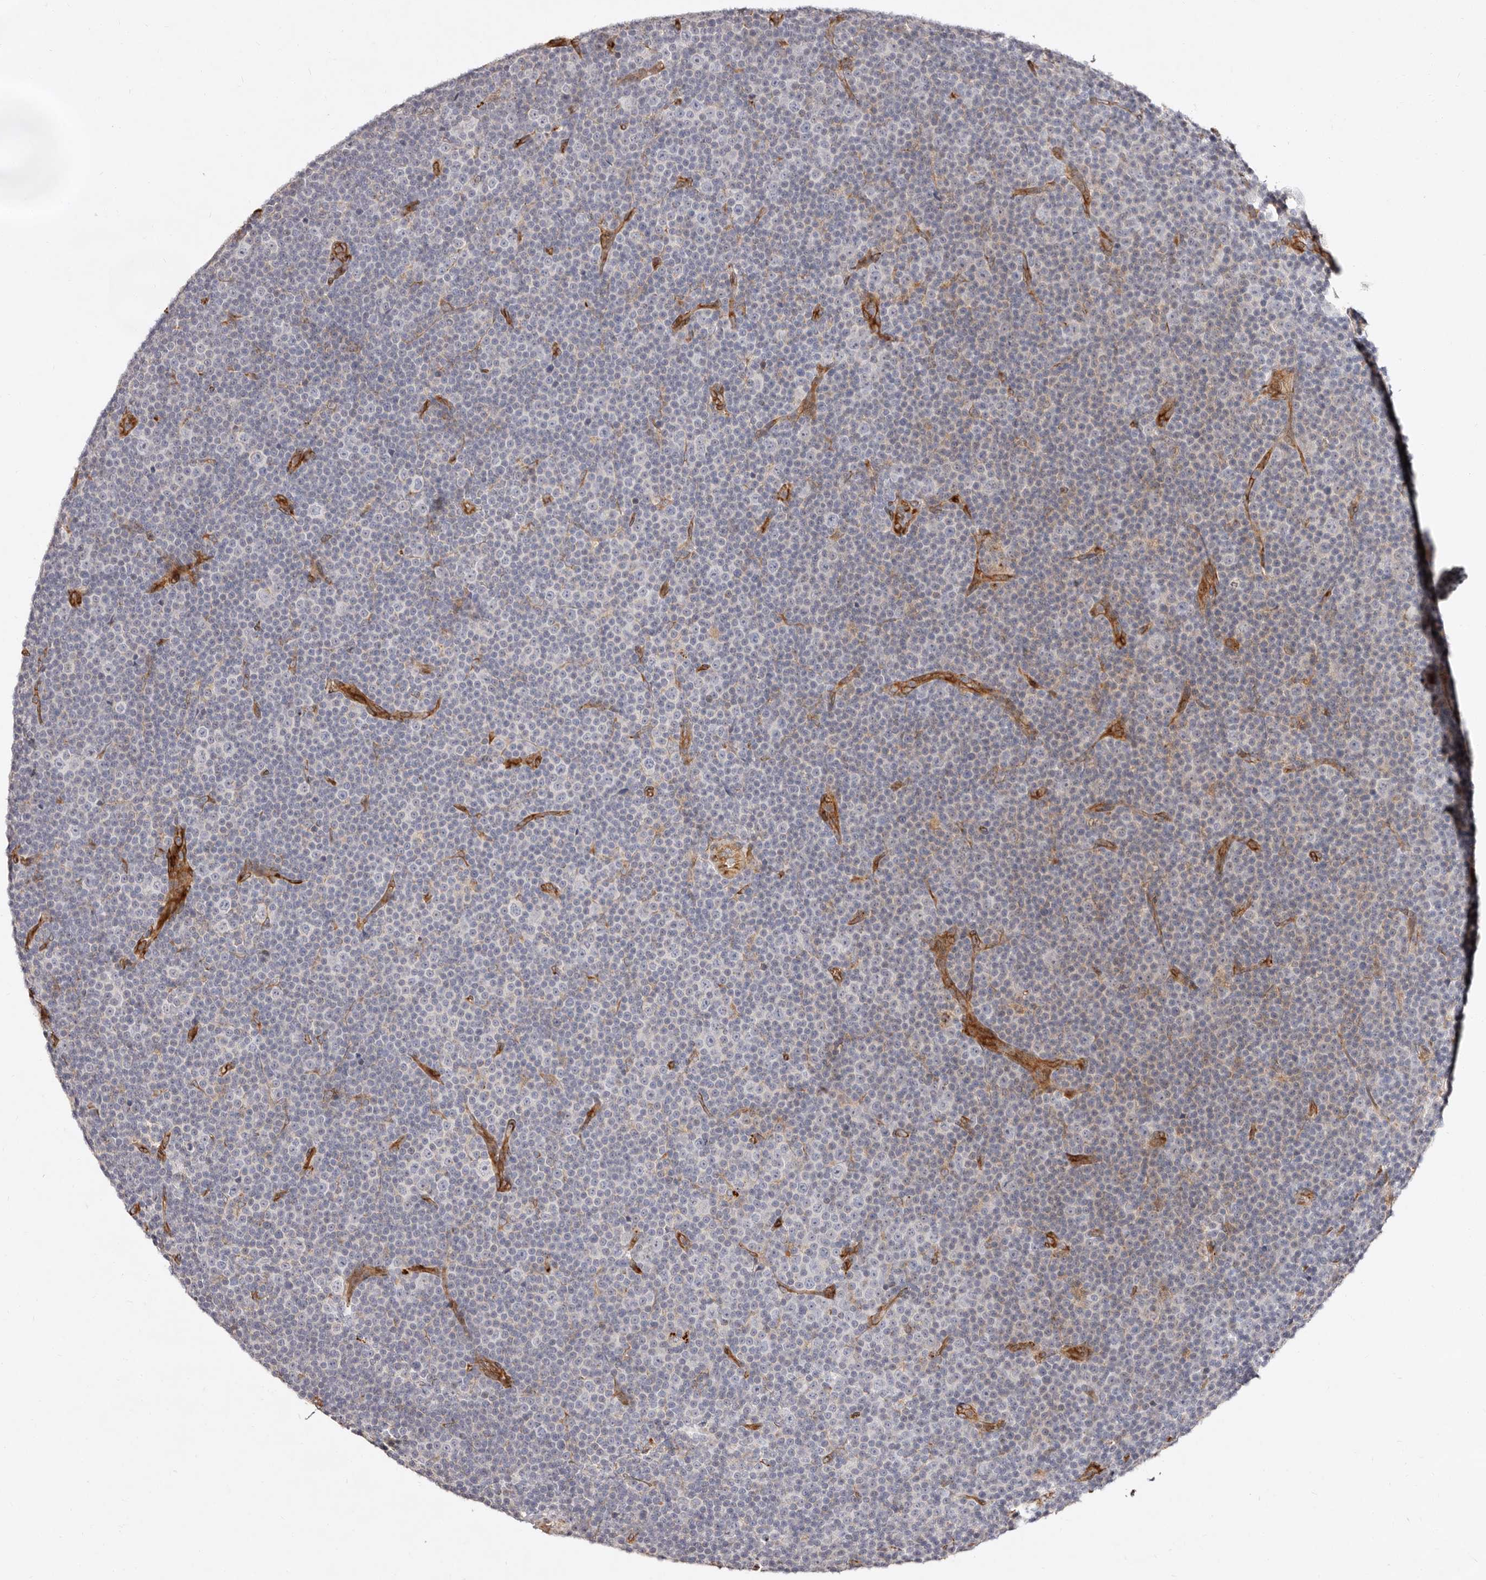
{"staining": {"intensity": "negative", "quantity": "none", "location": "none"}, "tissue": "lymphoma", "cell_type": "Tumor cells", "image_type": "cancer", "snomed": [{"axis": "morphology", "description": "Malignant lymphoma, non-Hodgkin's type, Low grade"}, {"axis": "topography", "description": "Lymph node"}], "caption": "This is a image of immunohistochemistry staining of low-grade malignant lymphoma, non-Hodgkin's type, which shows no staining in tumor cells.", "gene": "SERPINH1", "patient": {"sex": "female", "age": 67}}